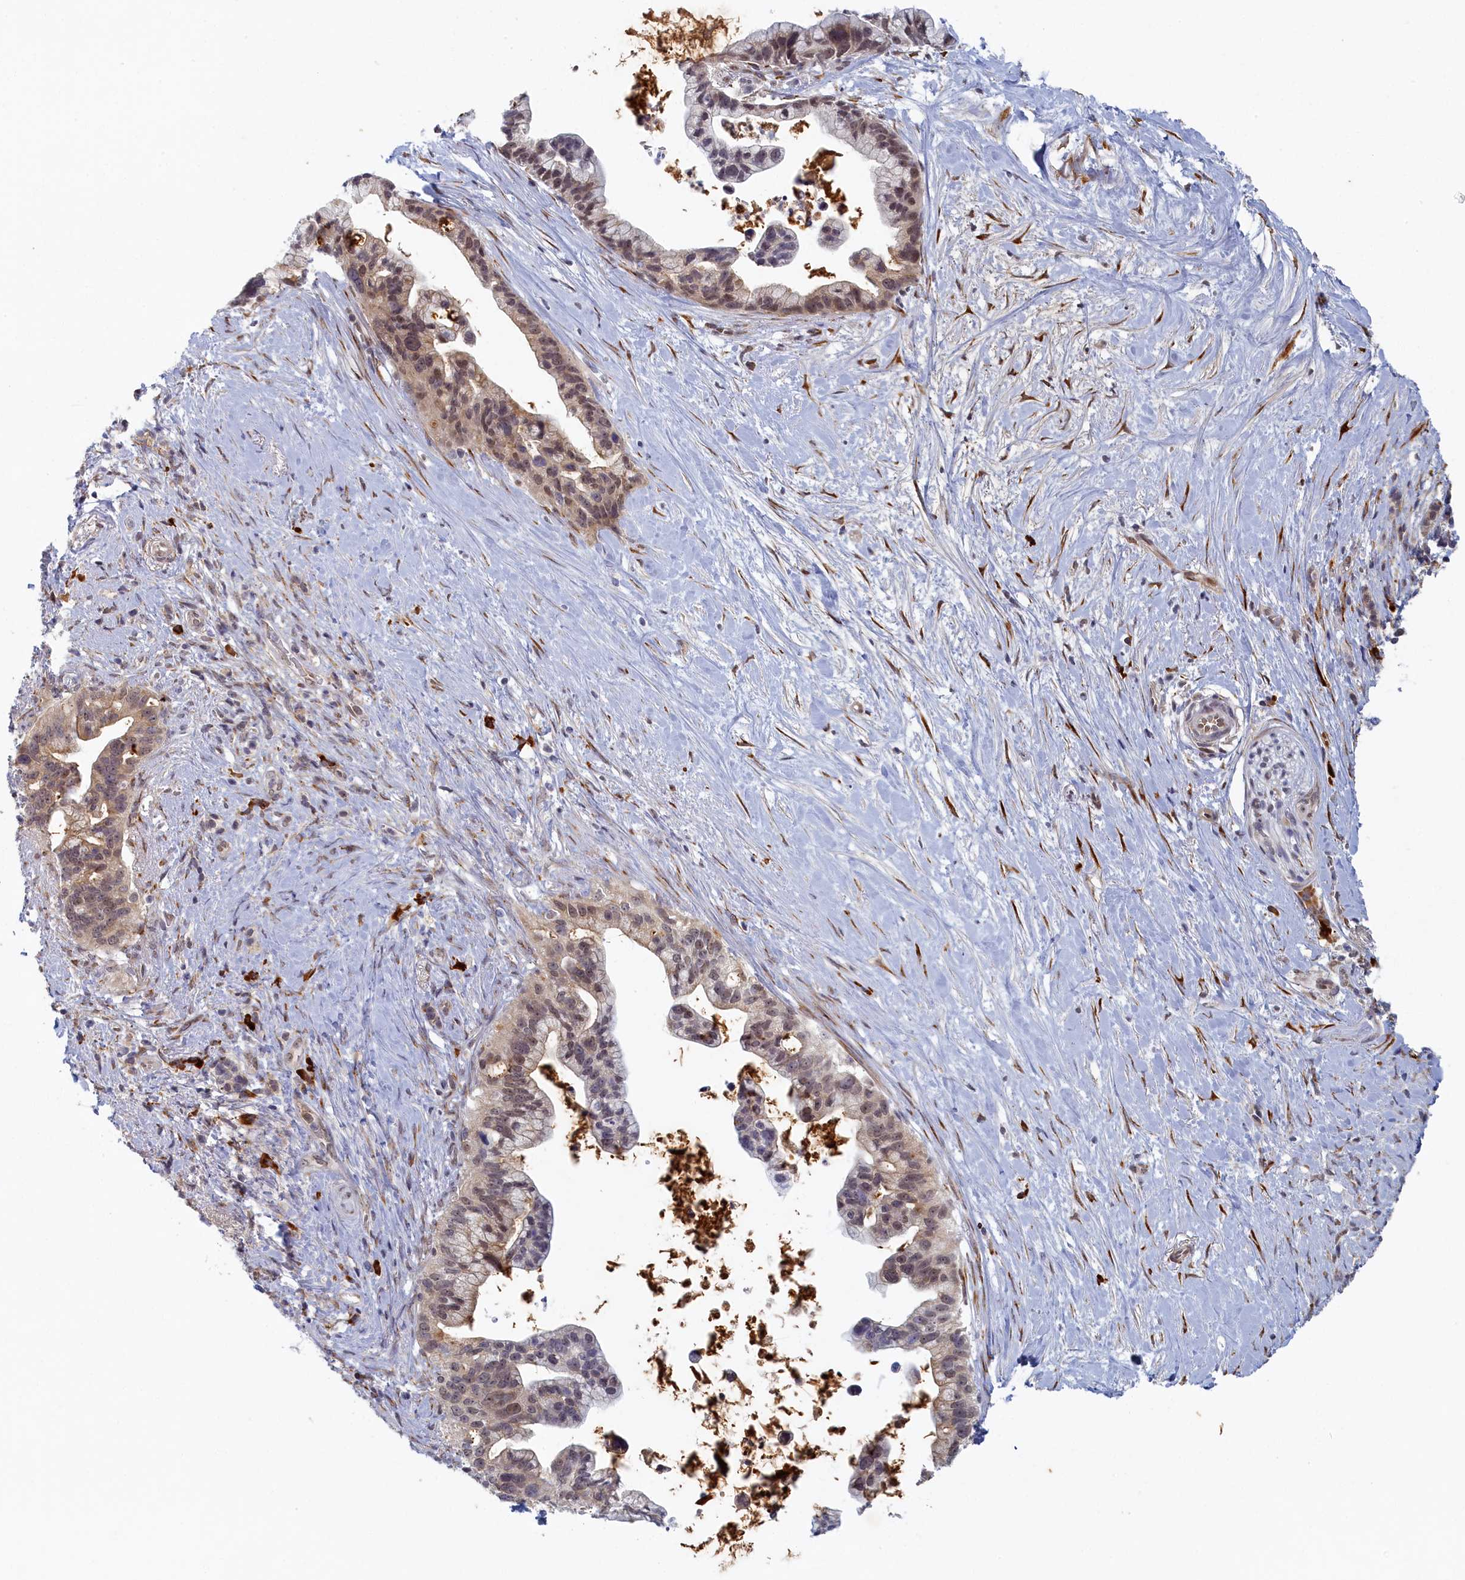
{"staining": {"intensity": "weak", "quantity": "25%-75%", "location": "nuclear"}, "tissue": "pancreatic cancer", "cell_type": "Tumor cells", "image_type": "cancer", "snomed": [{"axis": "morphology", "description": "Adenocarcinoma, NOS"}, {"axis": "topography", "description": "Pancreas"}], "caption": "Protein expression by IHC displays weak nuclear expression in approximately 25%-75% of tumor cells in pancreatic adenocarcinoma.", "gene": "DNAJC17", "patient": {"sex": "female", "age": 83}}